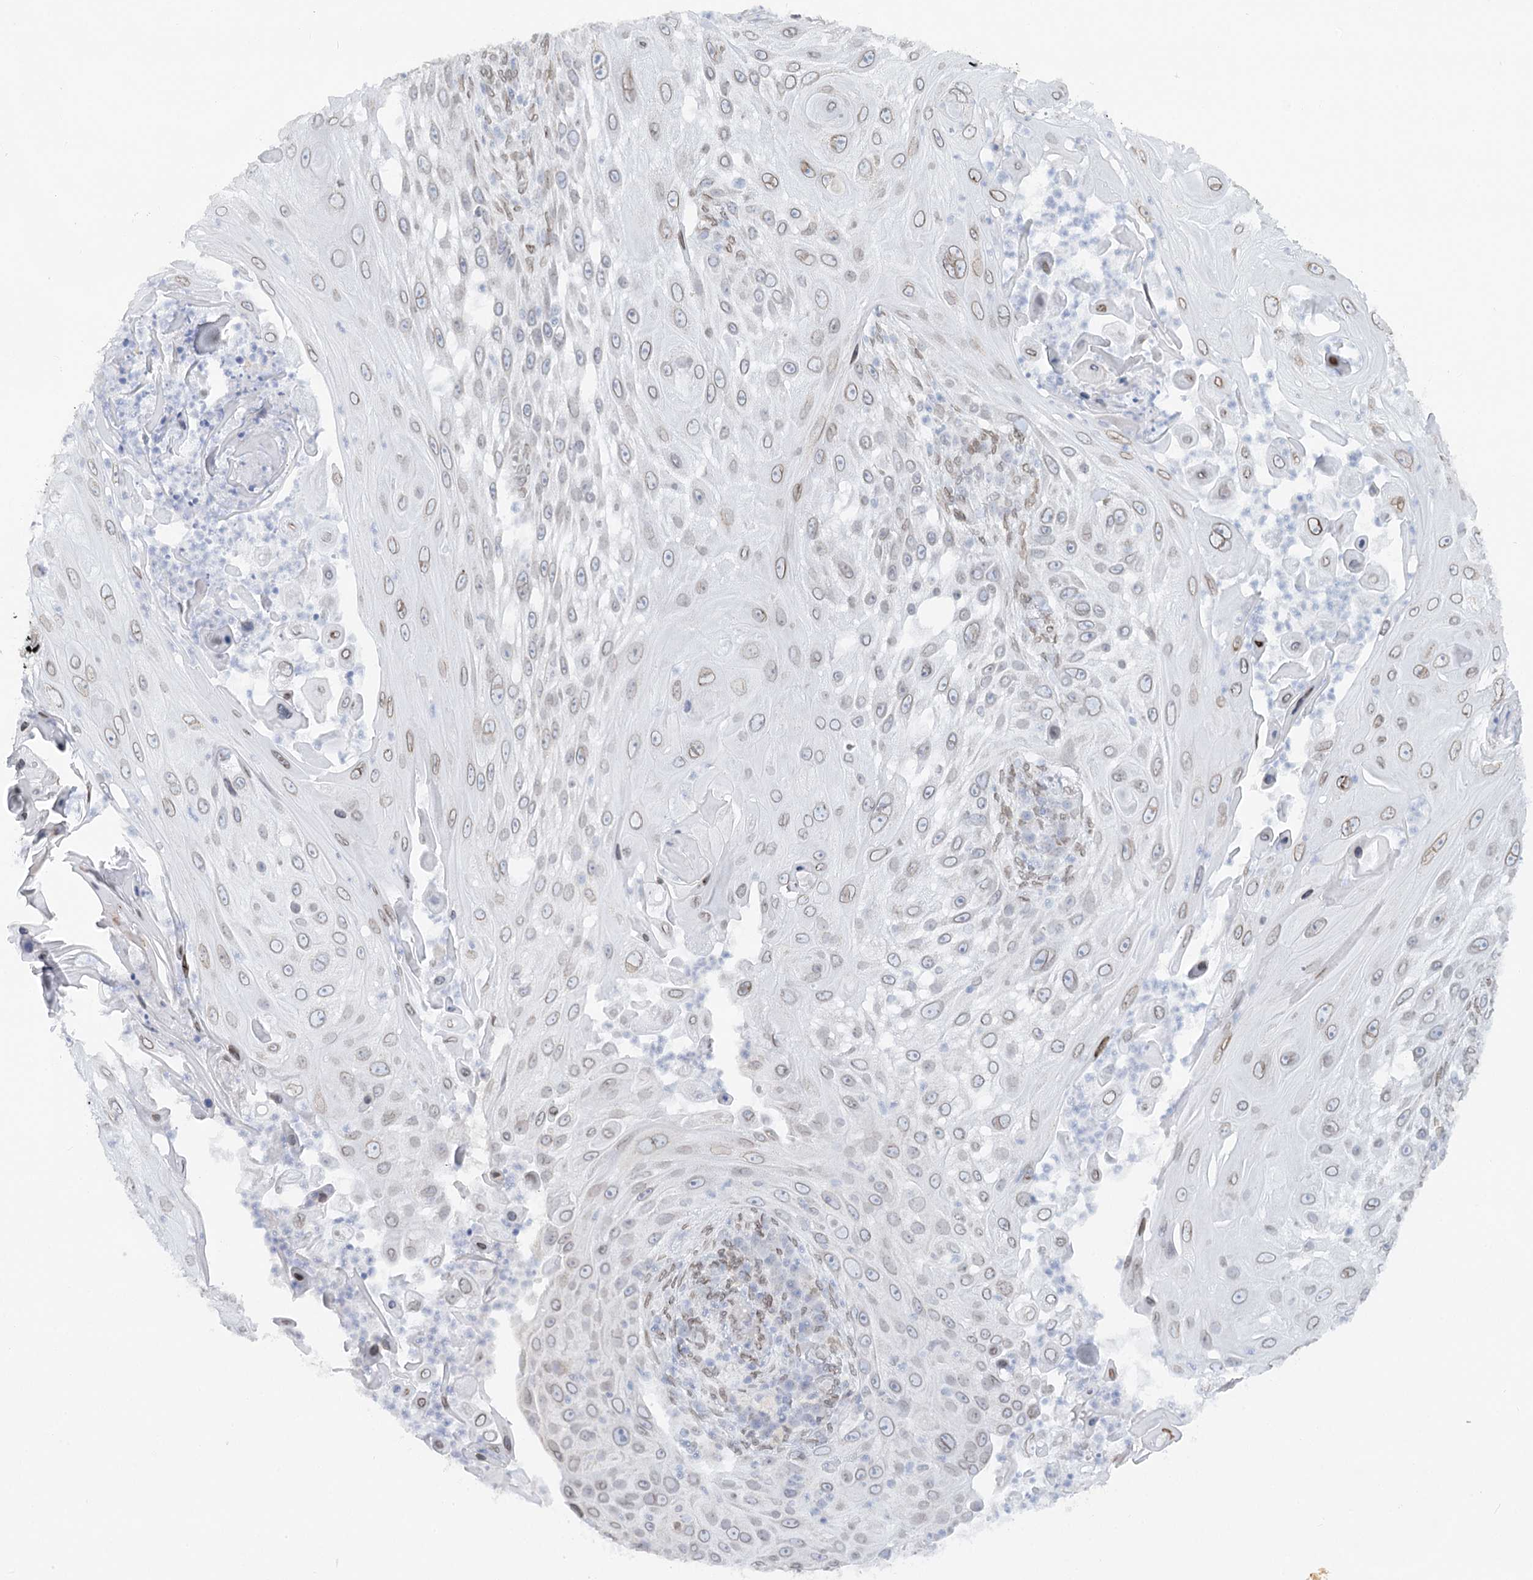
{"staining": {"intensity": "weak", "quantity": "<25%", "location": "cytoplasmic/membranous,nuclear"}, "tissue": "skin cancer", "cell_type": "Tumor cells", "image_type": "cancer", "snomed": [{"axis": "morphology", "description": "Squamous cell carcinoma, NOS"}, {"axis": "topography", "description": "Skin"}], "caption": "The image displays no significant positivity in tumor cells of squamous cell carcinoma (skin).", "gene": "VWA5A", "patient": {"sex": "female", "age": 44}}